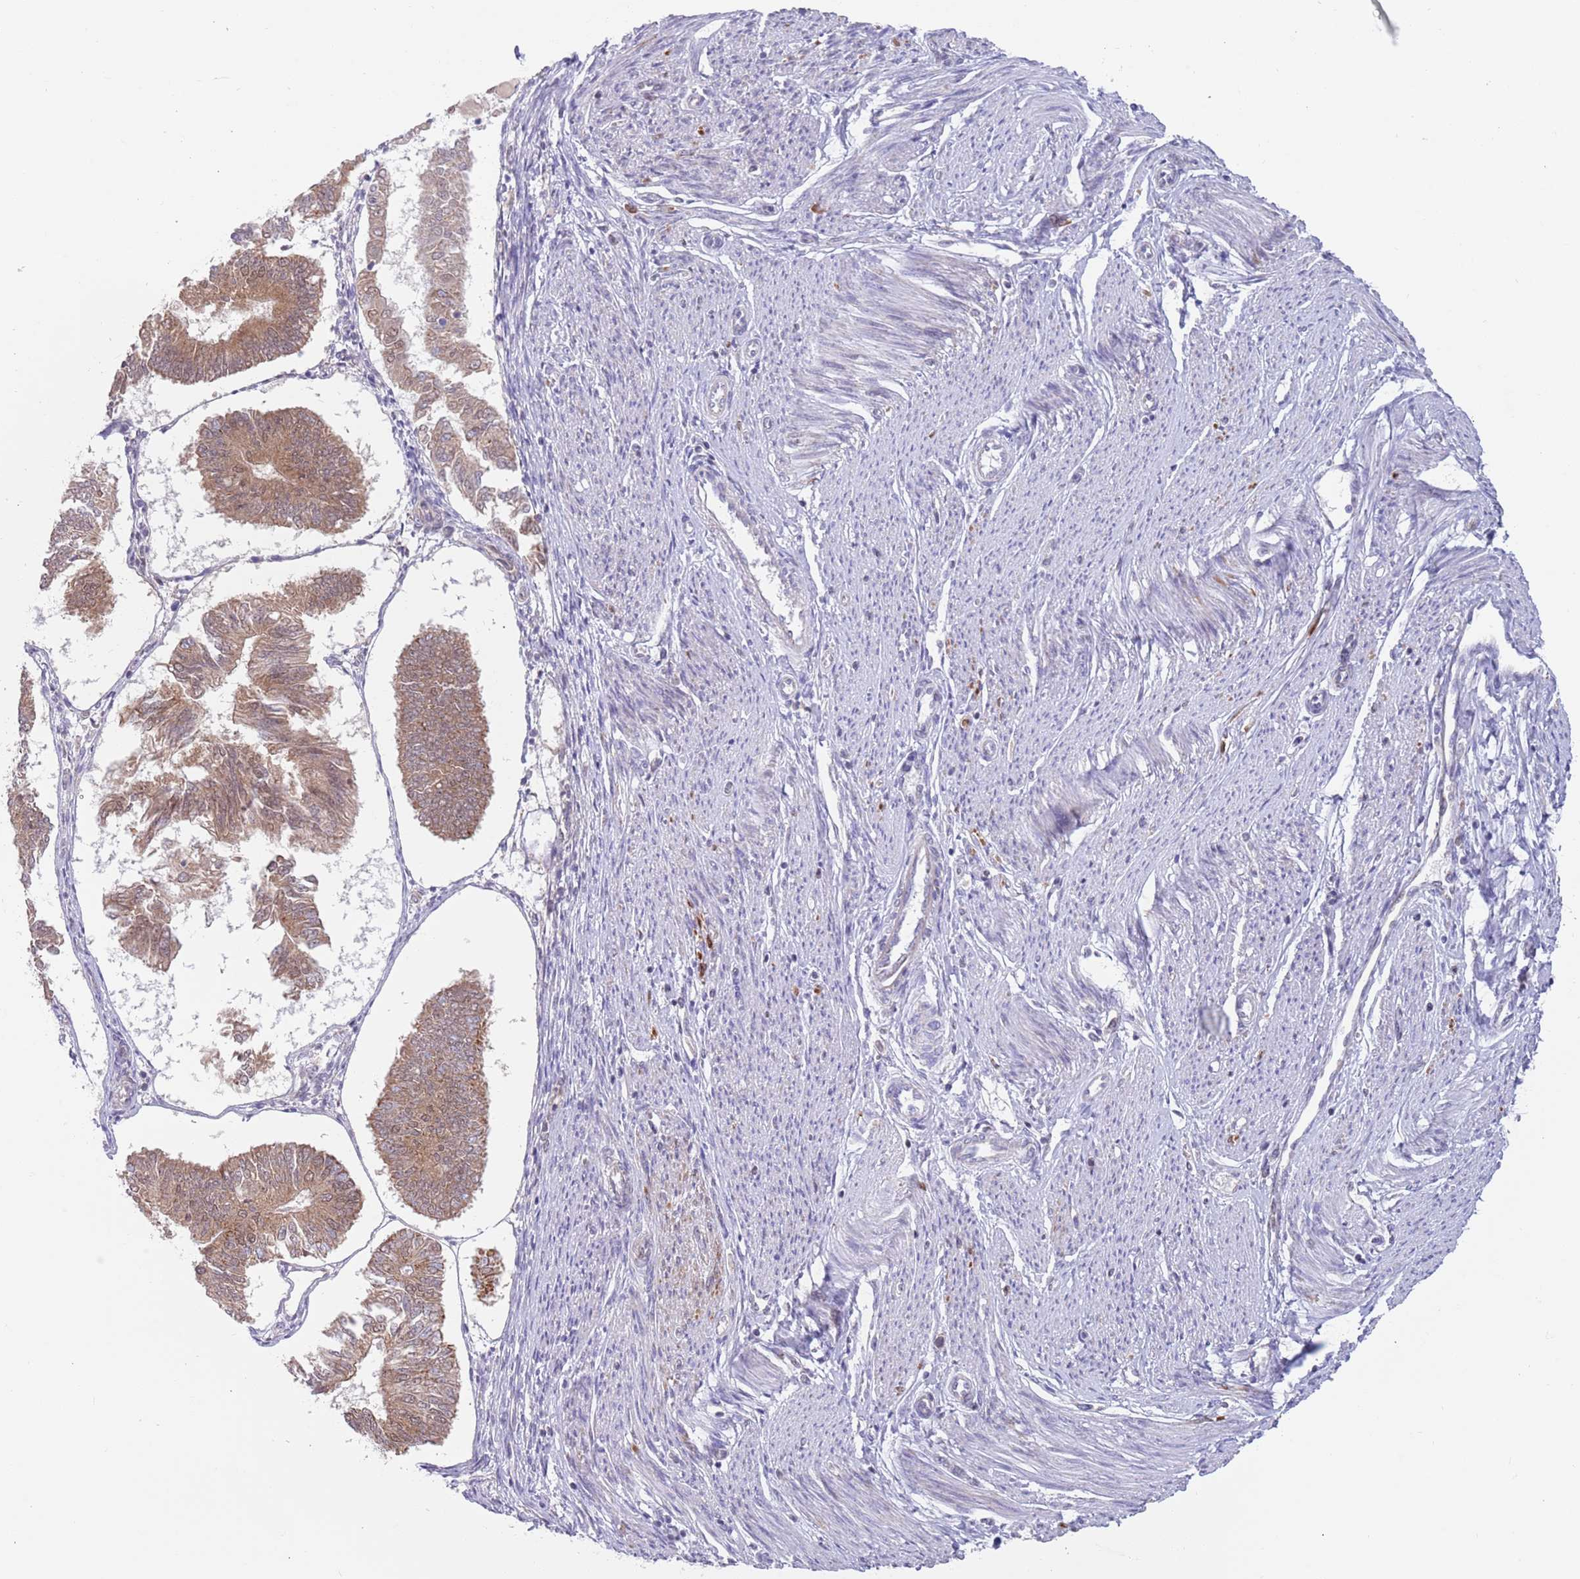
{"staining": {"intensity": "moderate", "quantity": ">75%", "location": "cytoplasmic/membranous"}, "tissue": "endometrial cancer", "cell_type": "Tumor cells", "image_type": "cancer", "snomed": [{"axis": "morphology", "description": "Adenocarcinoma, NOS"}, {"axis": "topography", "description": "Endometrium"}], "caption": "This is a histology image of IHC staining of endometrial adenocarcinoma, which shows moderate expression in the cytoplasmic/membranous of tumor cells.", "gene": "TIMM13", "patient": {"sex": "female", "age": 58}}